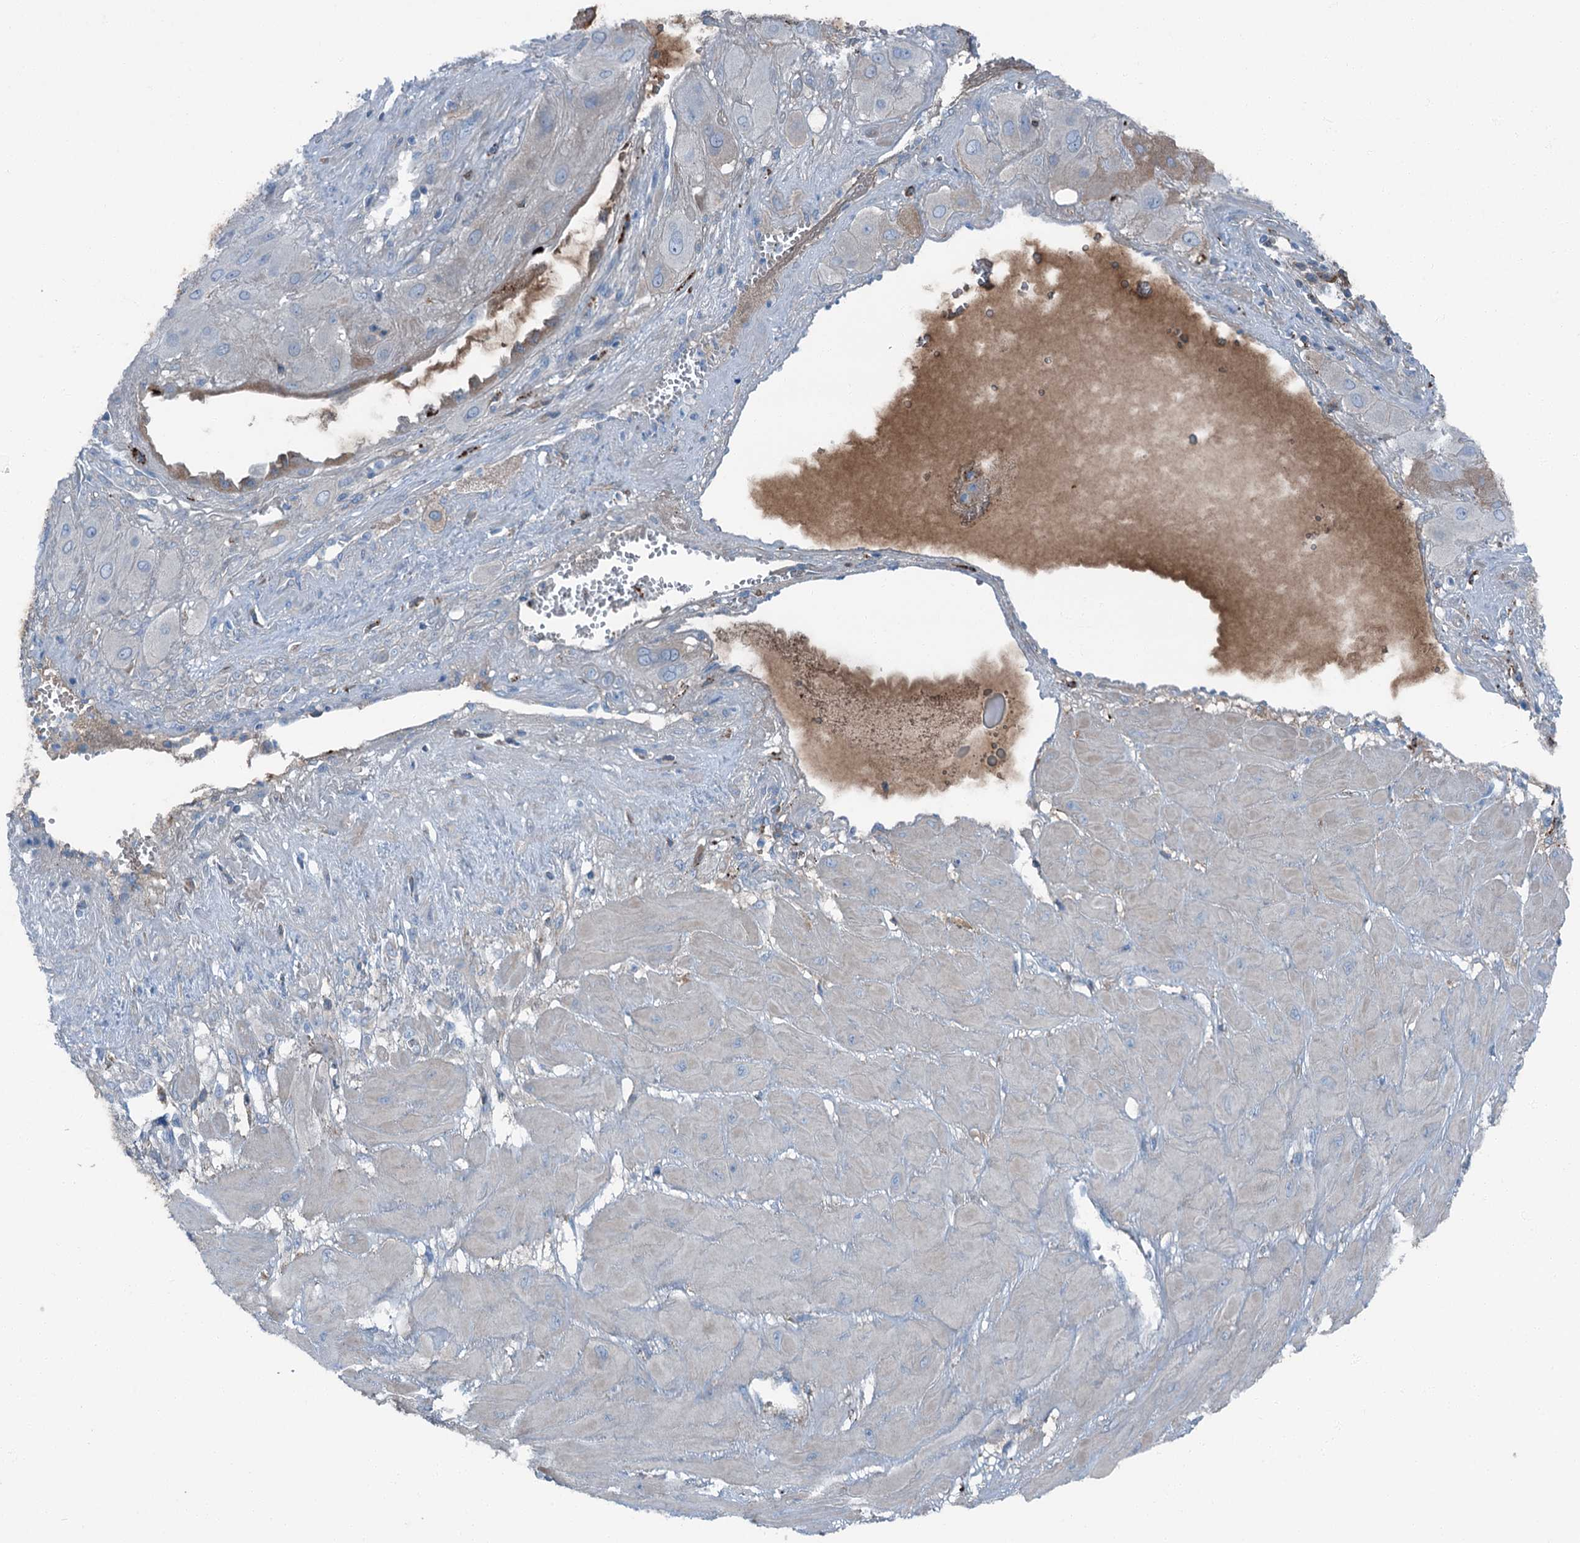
{"staining": {"intensity": "negative", "quantity": "none", "location": "none"}, "tissue": "cervical cancer", "cell_type": "Tumor cells", "image_type": "cancer", "snomed": [{"axis": "morphology", "description": "Squamous cell carcinoma, NOS"}, {"axis": "topography", "description": "Cervix"}], "caption": "Cervical cancer (squamous cell carcinoma) was stained to show a protein in brown. There is no significant positivity in tumor cells.", "gene": "AXL", "patient": {"sex": "female", "age": 34}}